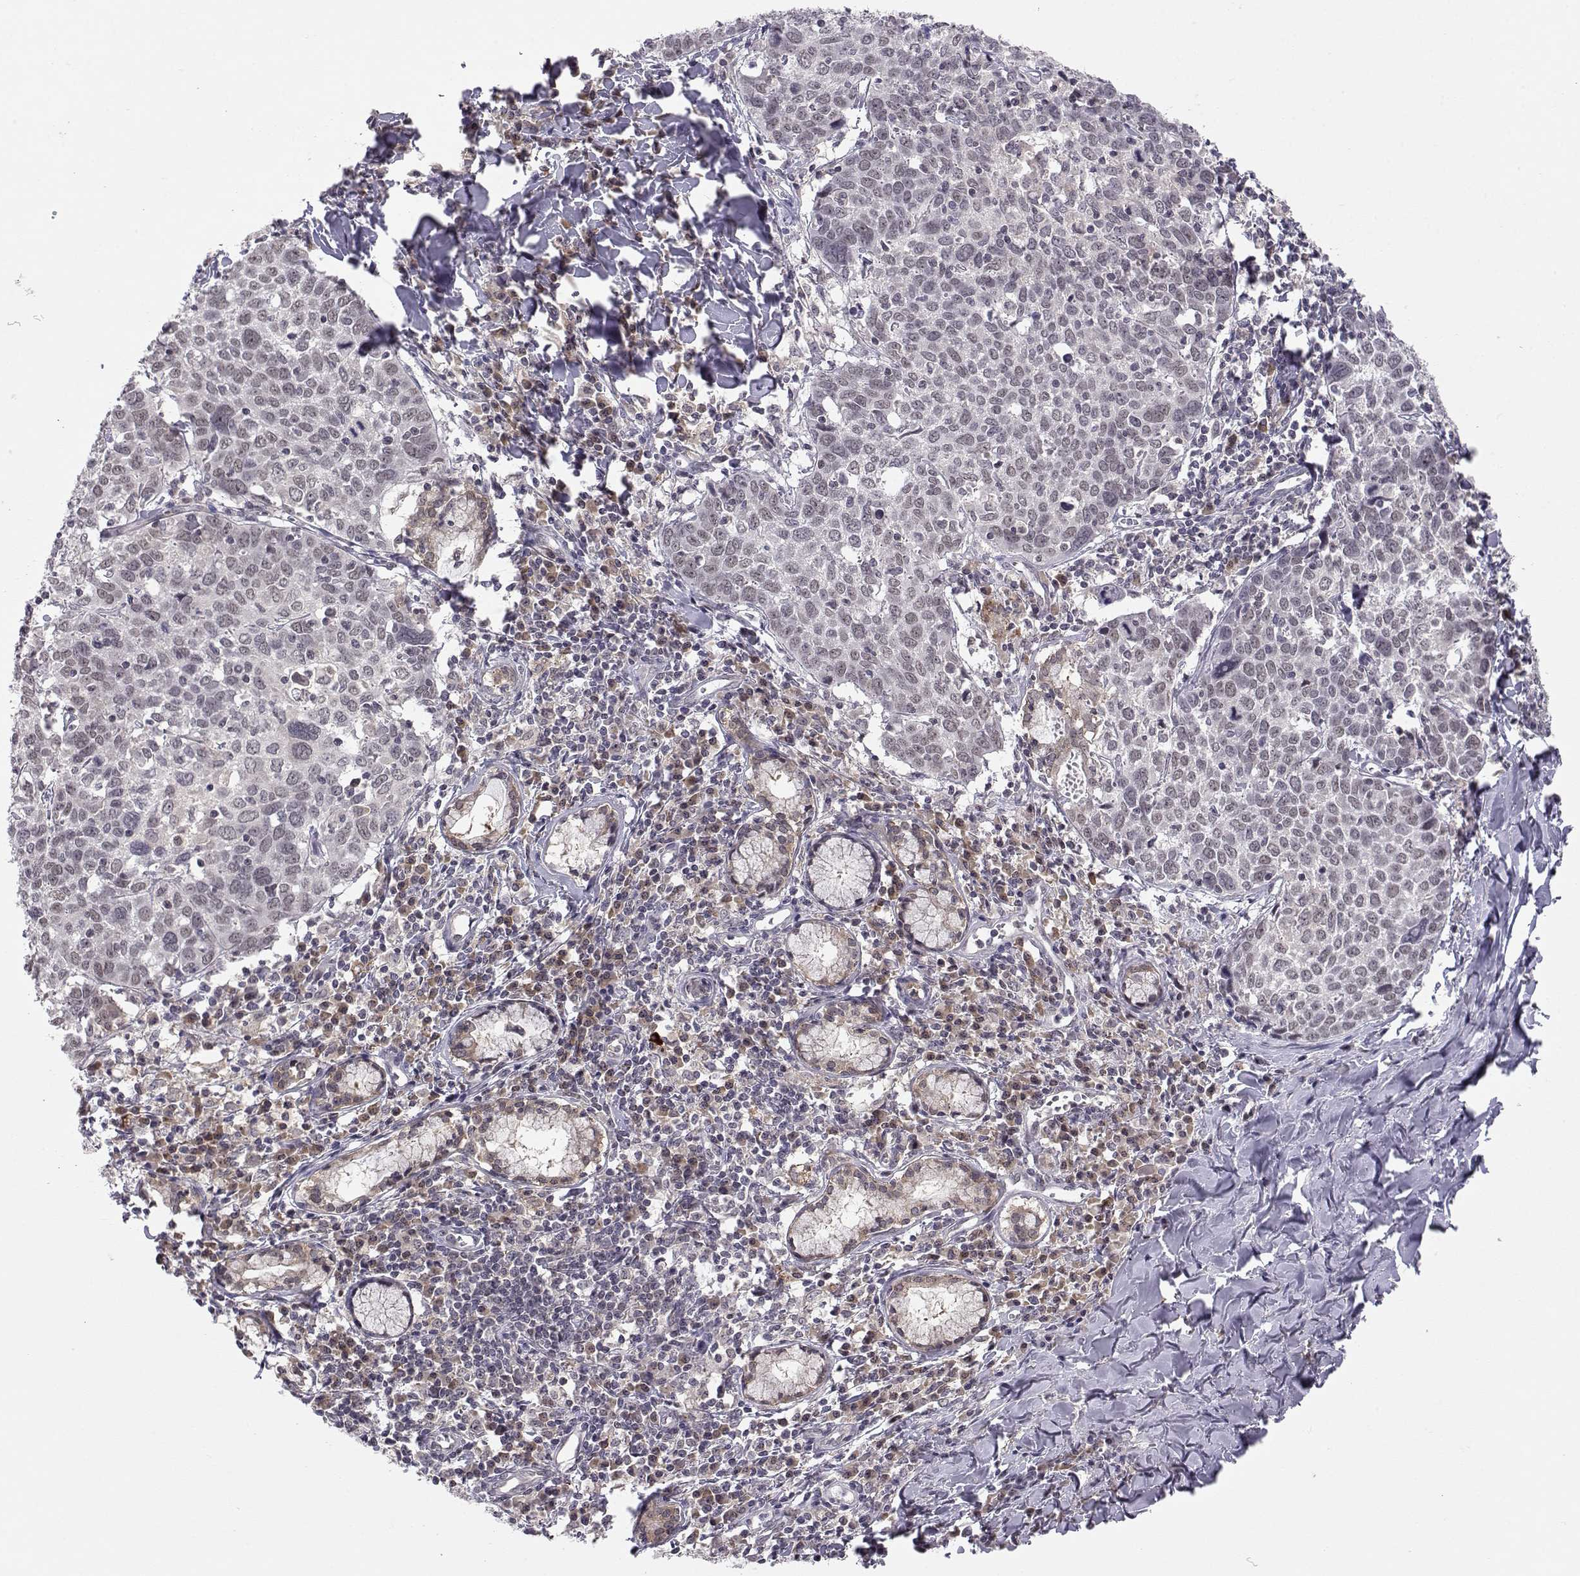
{"staining": {"intensity": "weak", "quantity": "<25%", "location": "nuclear"}, "tissue": "lung cancer", "cell_type": "Tumor cells", "image_type": "cancer", "snomed": [{"axis": "morphology", "description": "Squamous cell carcinoma, NOS"}, {"axis": "topography", "description": "Lung"}], "caption": "The photomicrograph displays no staining of tumor cells in lung cancer. (Stains: DAB (3,3'-diaminobenzidine) IHC with hematoxylin counter stain, Microscopy: brightfield microscopy at high magnification).", "gene": "KIF13B", "patient": {"sex": "male", "age": 57}}